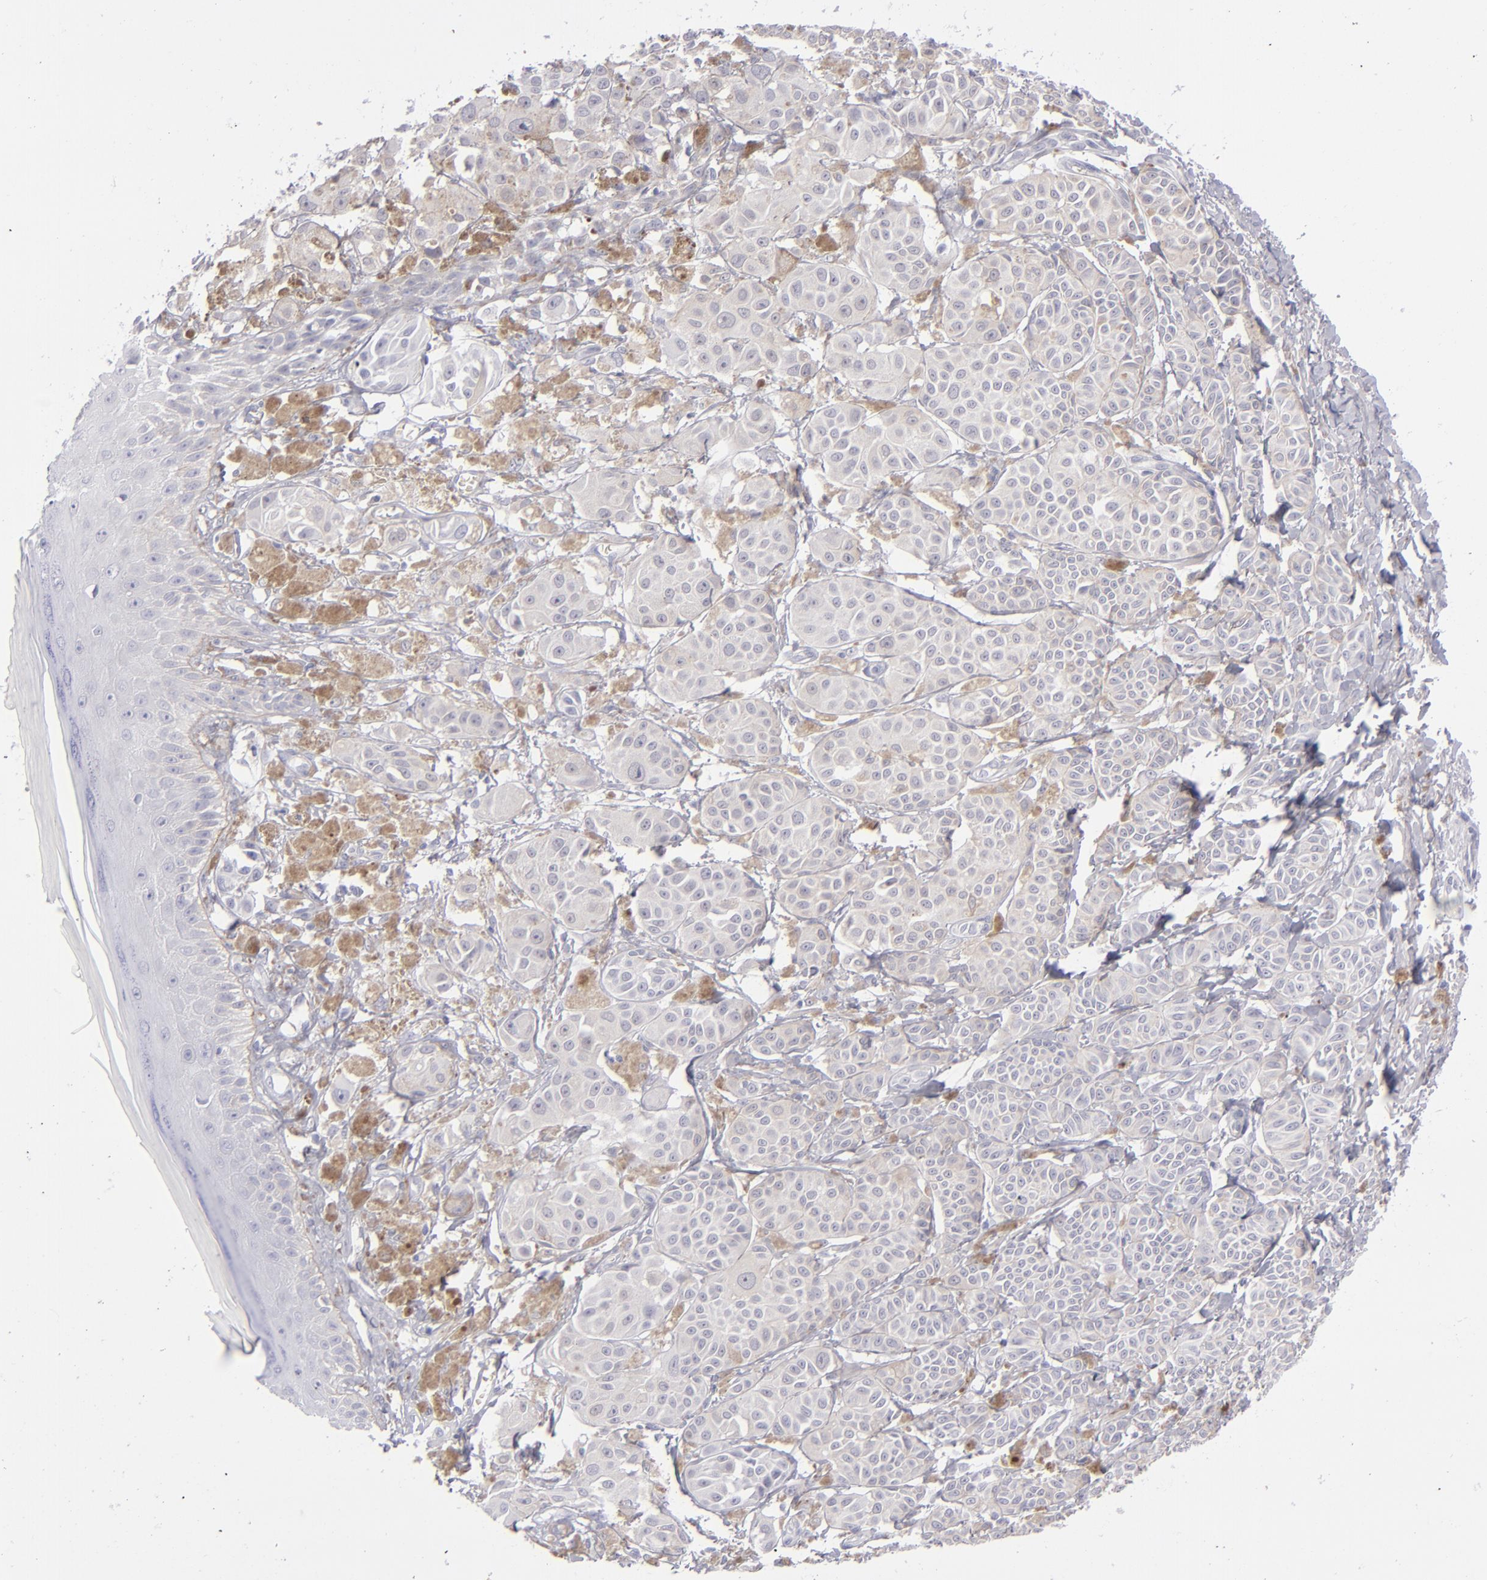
{"staining": {"intensity": "weak", "quantity": "<25%", "location": "cytoplasmic/membranous"}, "tissue": "melanoma", "cell_type": "Tumor cells", "image_type": "cancer", "snomed": [{"axis": "morphology", "description": "Malignant melanoma, NOS"}, {"axis": "topography", "description": "Skin"}], "caption": "A histopathology image of human malignant melanoma is negative for staining in tumor cells.", "gene": "ITGB4", "patient": {"sex": "male", "age": 76}}